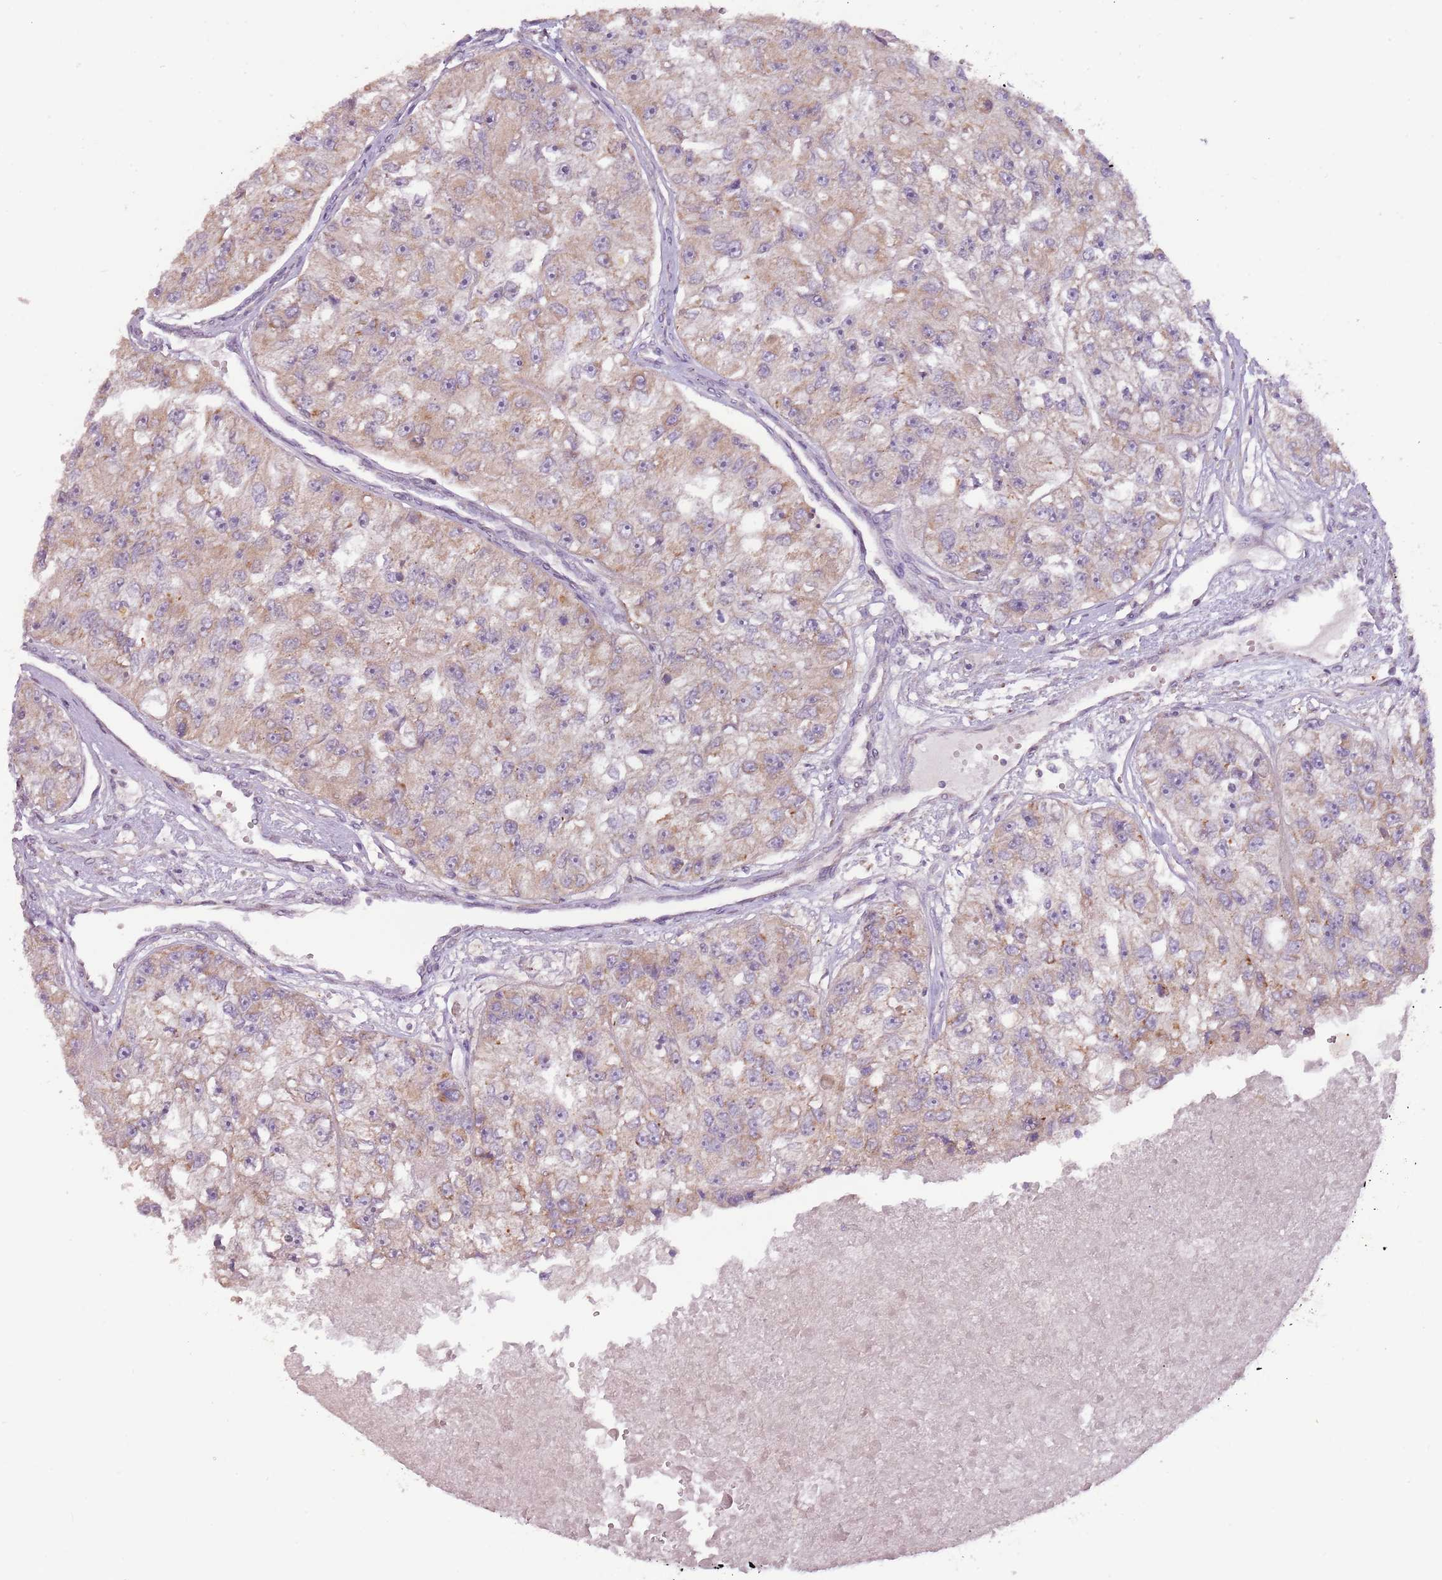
{"staining": {"intensity": "weak", "quantity": "25%-75%", "location": "cytoplasmic/membranous"}, "tissue": "renal cancer", "cell_type": "Tumor cells", "image_type": "cancer", "snomed": [{"axis": "morphology", "description": "Adenocarcinoma, NOS"}, {"axis": "topography", "description": "Kidney"}], "caption": "Weak cytoplasmic/membranous protein staining is seen in about 25%-75% of tumor cells in renal cancer (adenocarcinoma).", "gene": "DTD2", "patient": {"sex": "male", "age": 63}}